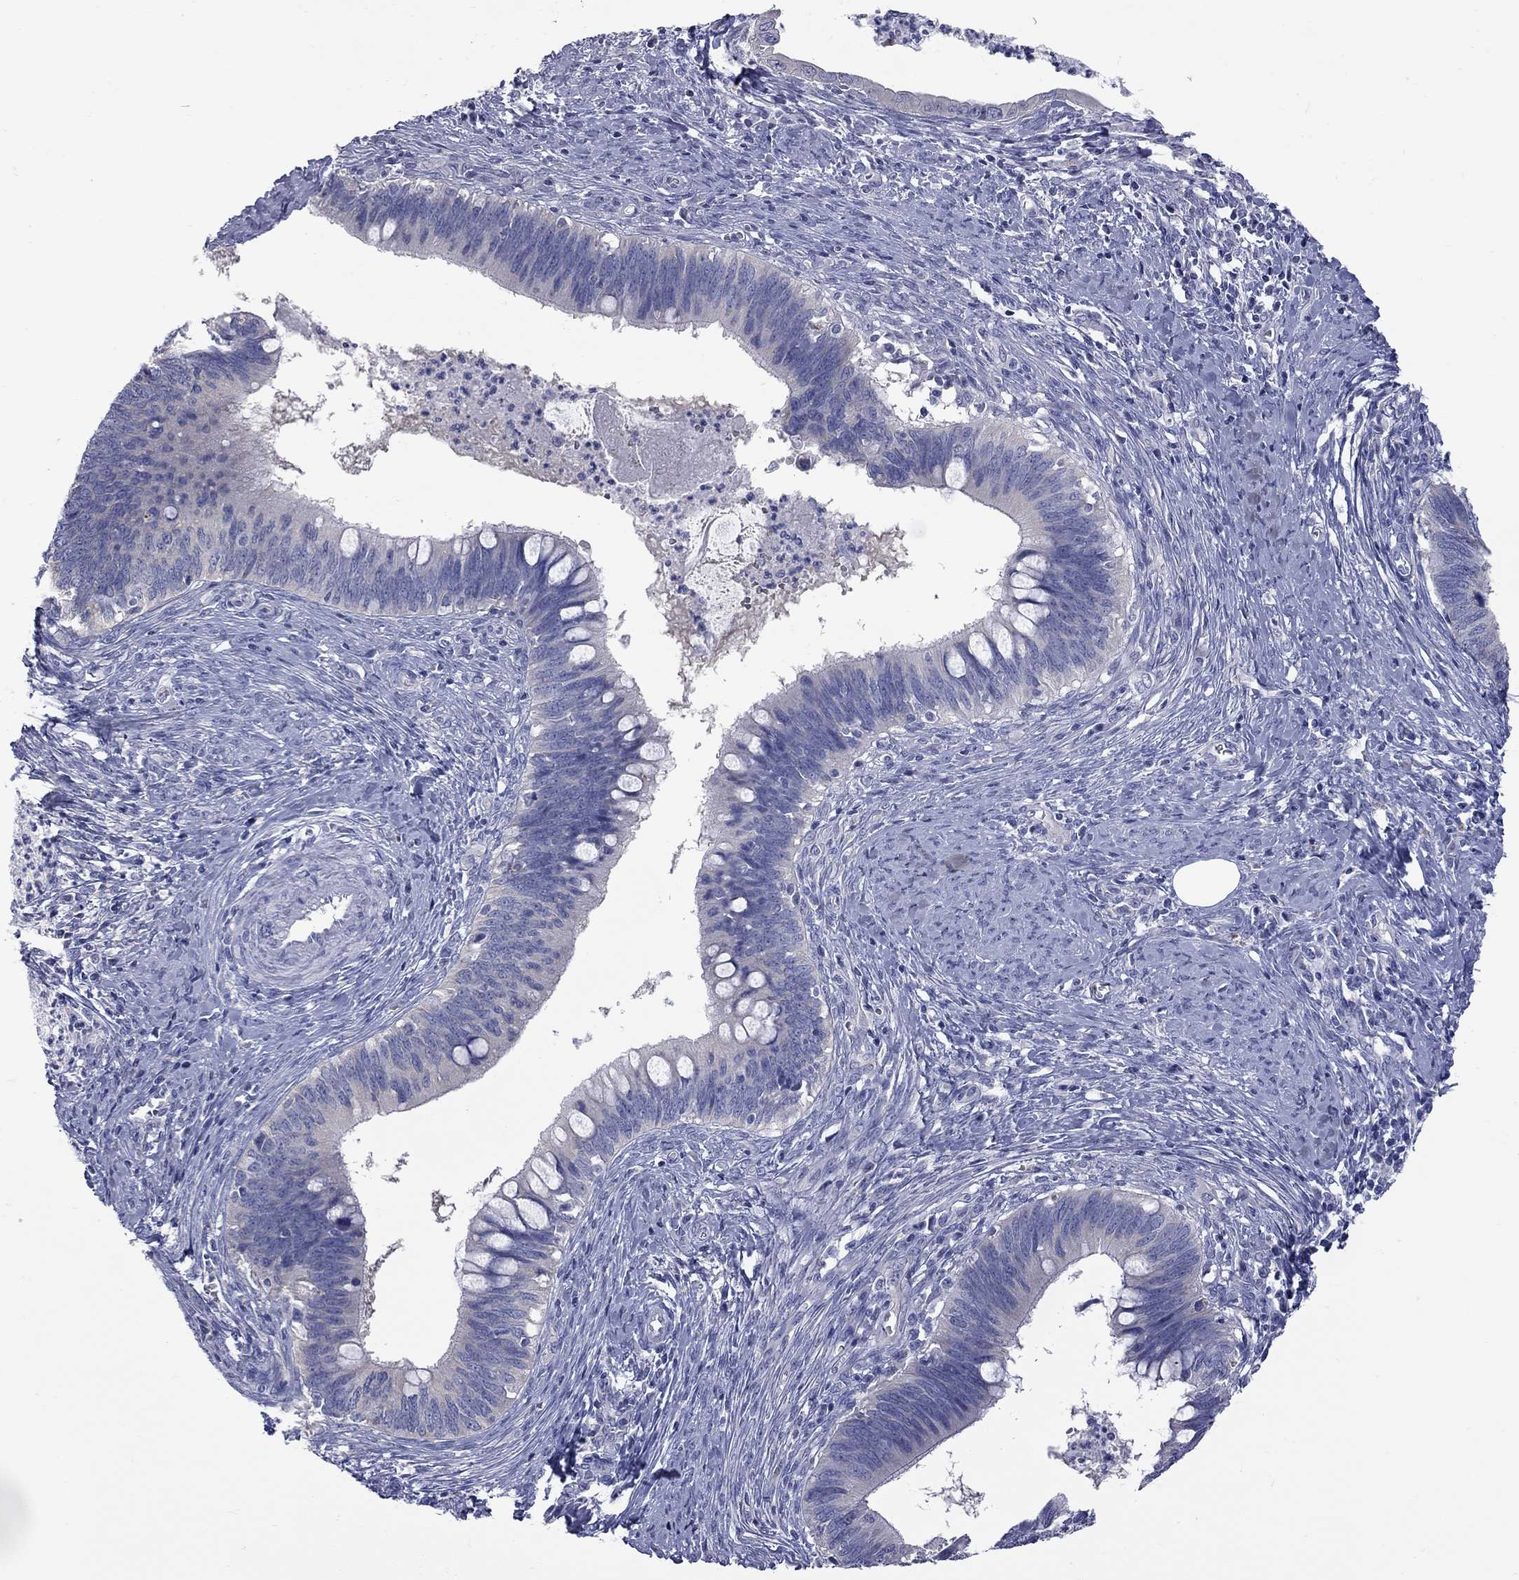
{"staining": {"intensity": "negative", "quantity": "none", "location": "none"}, "tissue": "cervical cancer", "cell_type": "Tumor cells", "image_type": "cancer", "snomed": [{"axis": "morphology", "description": "Adenocarcinoma, NOS"}, {"axis": "topography", "description": "Cervix"}], "caption": "IHC of human cervical adenocarcinoma displays no staining in tumor cells.", "gene": "ABCB4", "patient": {"sex": "female", "age": 42}}